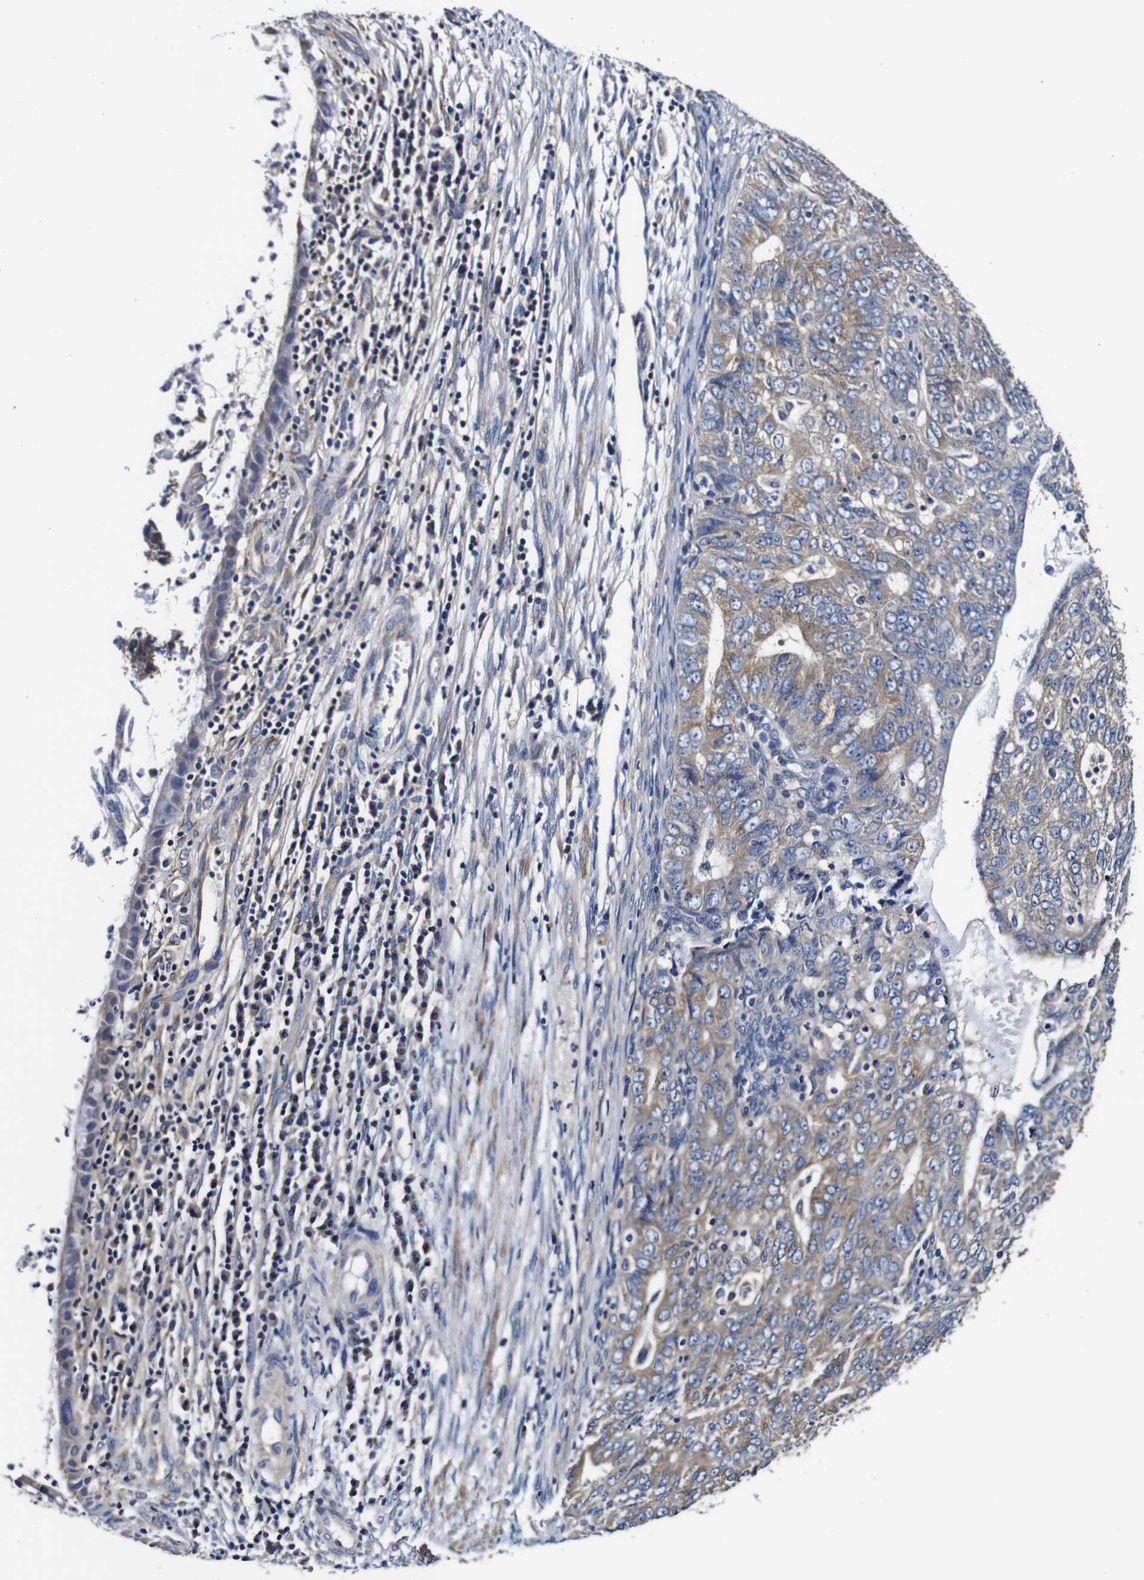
{"staining": {"intensity": "moderate", "quantity": ">75%", "location": "cytoplasmic/membranous"}, "tissue": "endometrial cancer", "cell_type": "Tumor cells", "image_type": "cancer", "snomed": [{"axis": "morphology", "description": "Adenocarcinoma, NOS"}, {"axis": "topography", "description": "Endometrium"}], "caption": "Brown immunohistochemical staining in human endometrial cancer (adenocarcinoma) reveals moderate cytoplasmic/membranous positivity in approximately >75% of tumor cells. The staining was performed using DAB (3,3'-diaminobenzidine) to visualize the protein expression in brown, while the nuclei were stained in blue with hematoxylin (Magnification: 20x).", "gene": "PDCD6IP", "patient": {"sex": "female", "age": 32}}